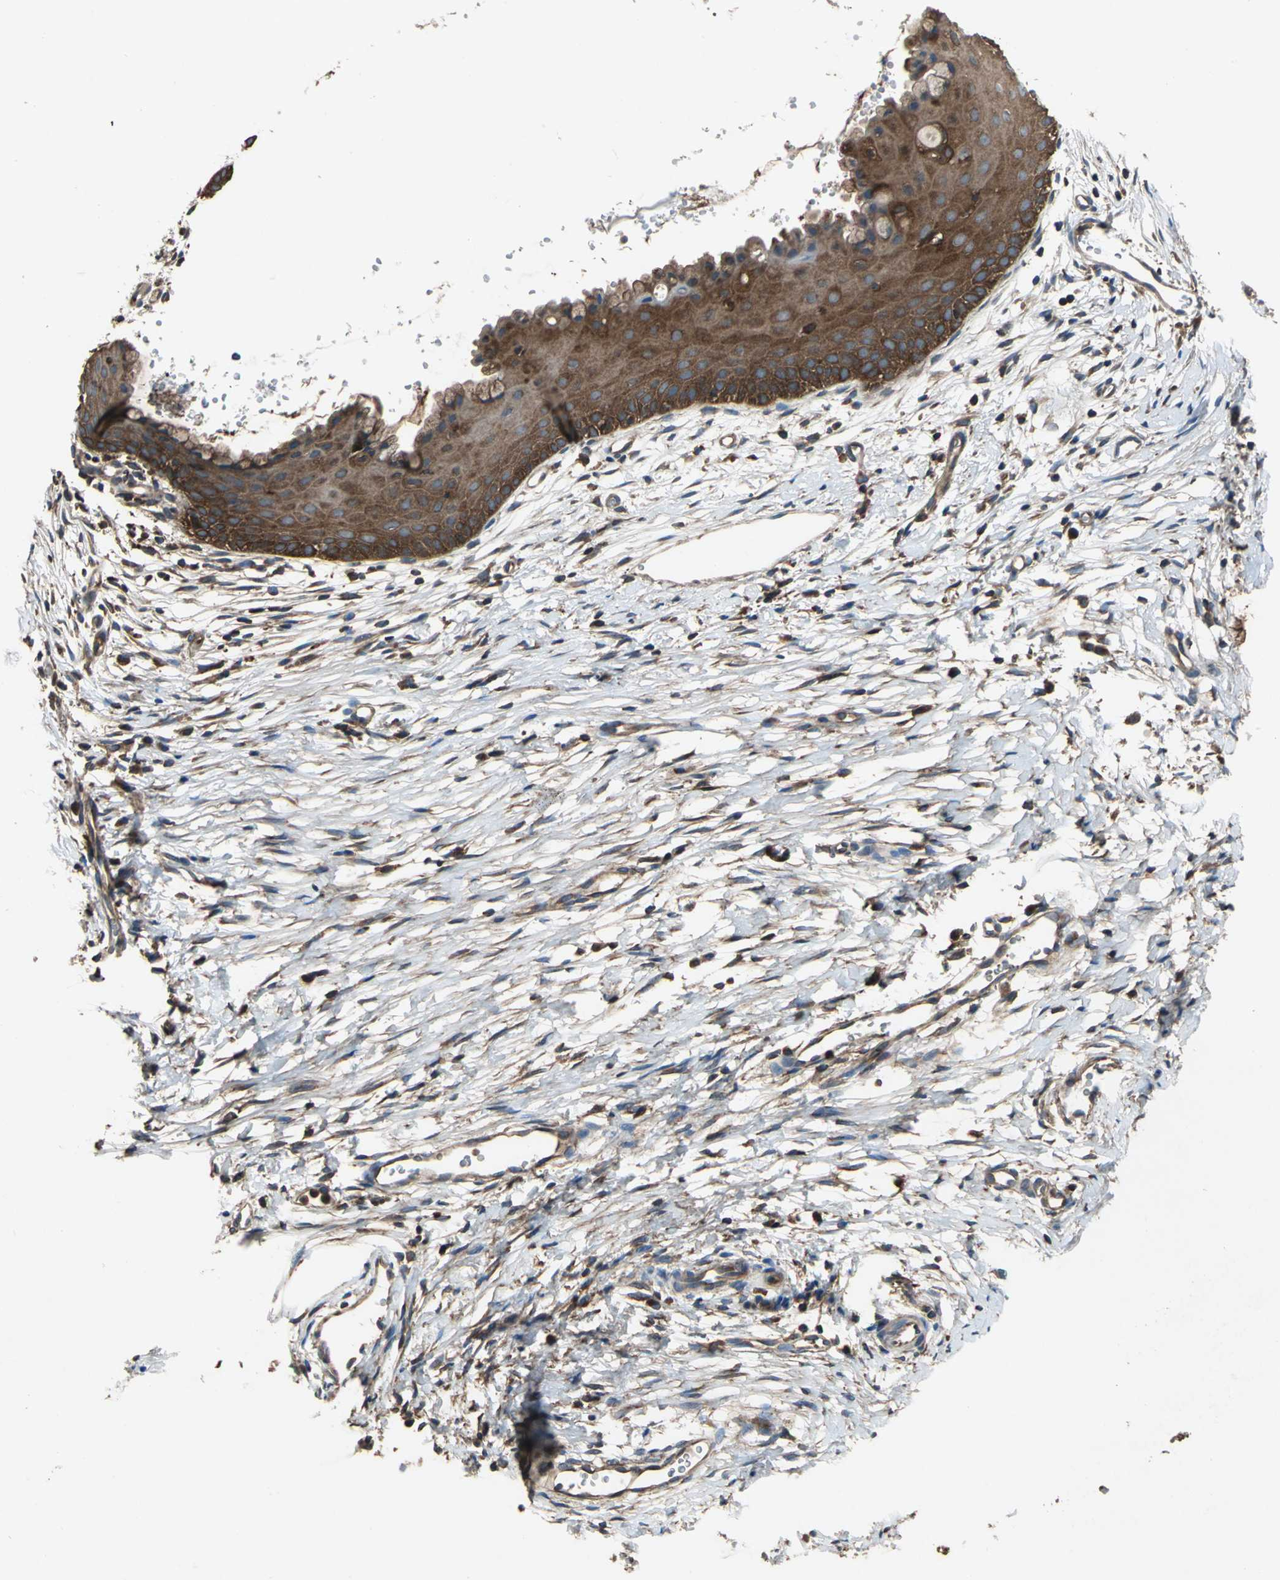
{"staining": {"intensity": "strong", "quantity": ">75%", "location": "cytoplasmic/membranous"}, "tissue": "cervix", "cell_type": "Glandular cells", "image_type": "normal", "snomed": [{"axis": "morphology", "description": "Normal tissue, NOS"}, {"axis": "topography", "description": "Cervix"}], "caption": "Glandular cells demonstrate high levels of strong cytoplasmic/membranous staining in approximately >75% of cells in benign cervix.", "gene": "CAPN1", "patient": {"sex": "female", "age": 39}}